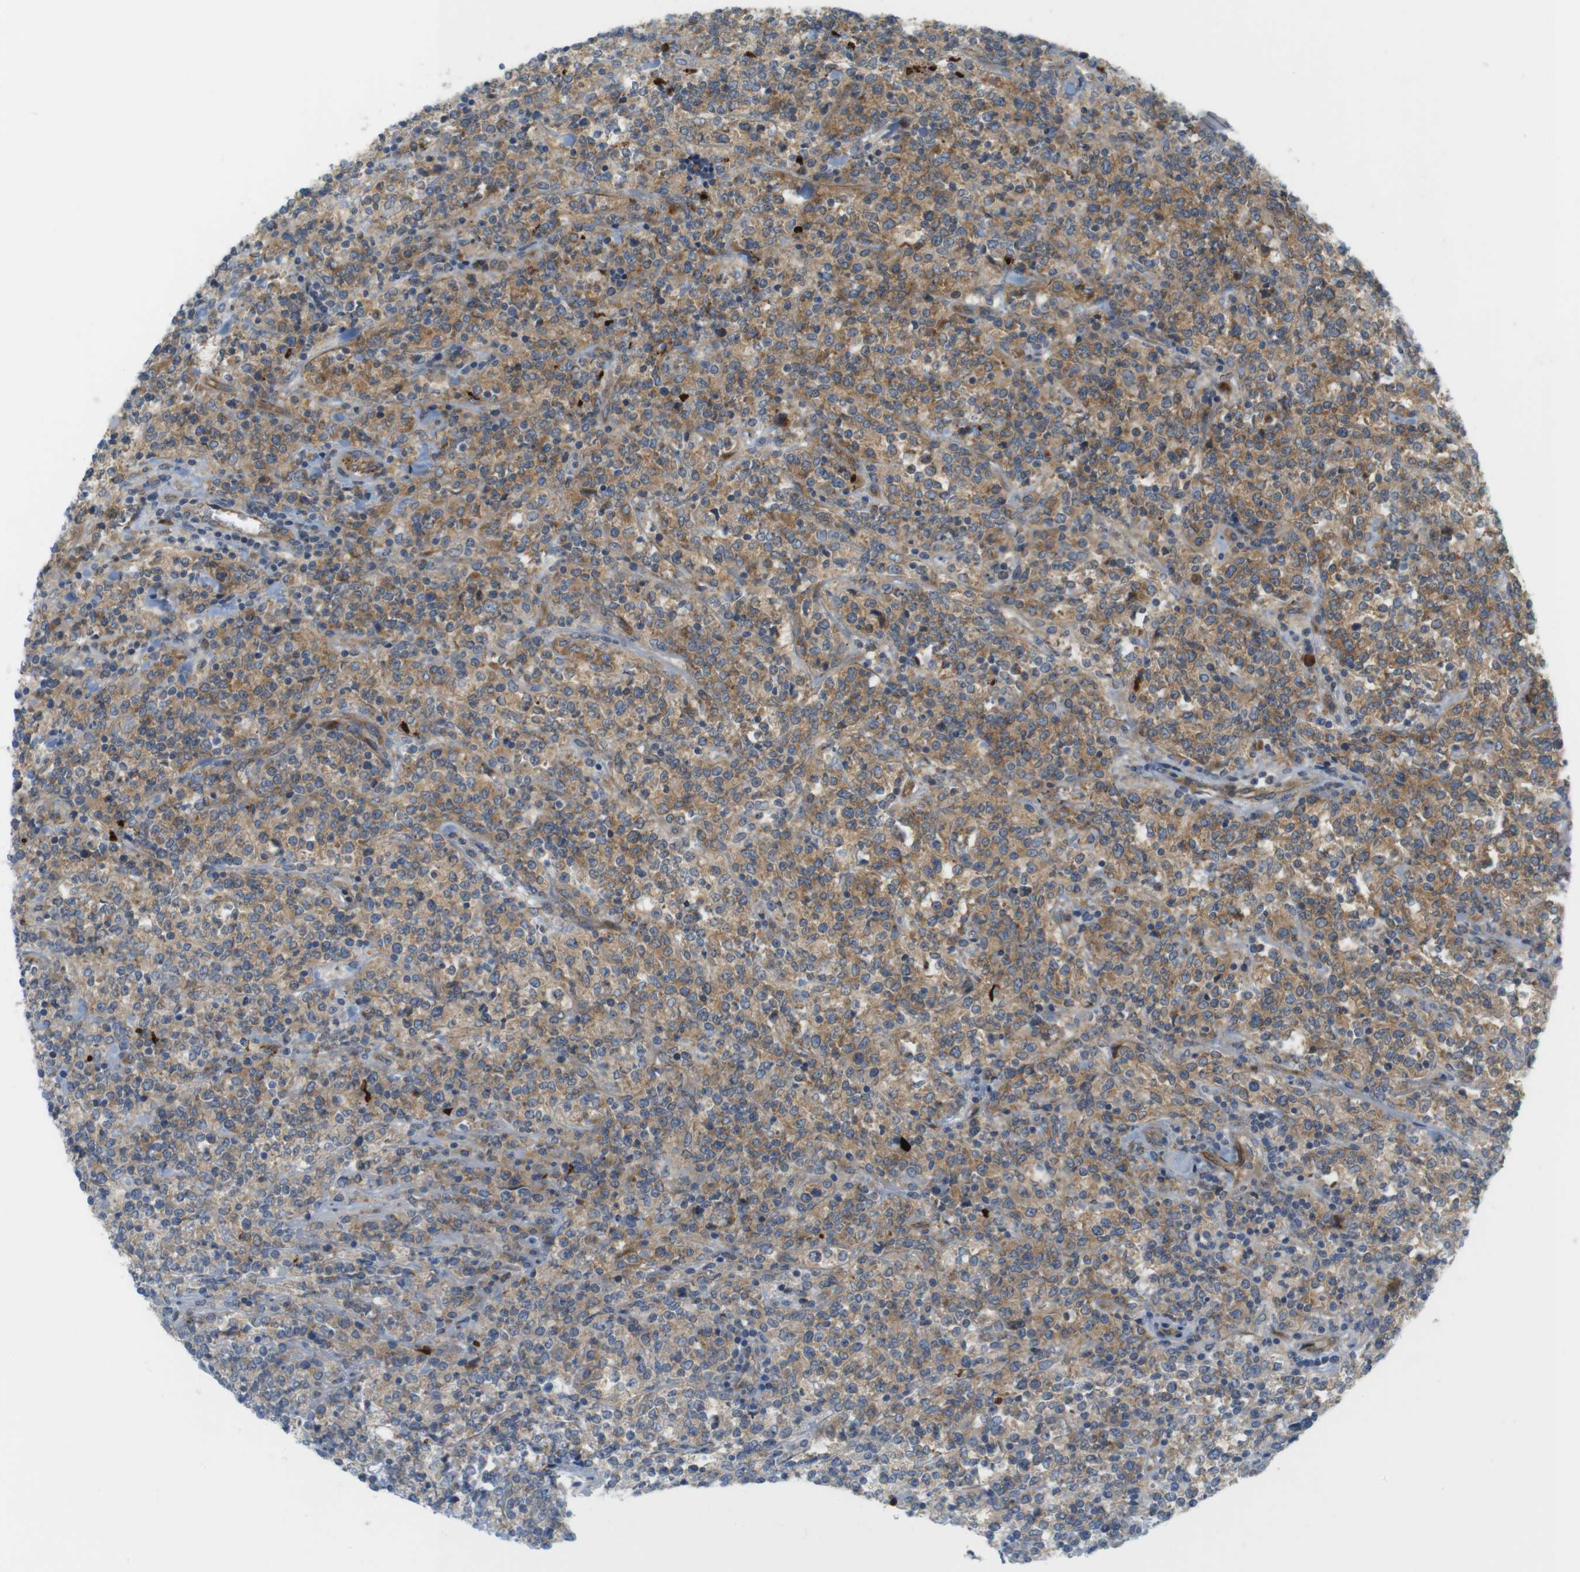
{"staining": {"intensity": "moderate", "quantity": ">75%", "location": "cytoplasmic/membranous"}, "tissue": "lymphoma", "cell_type": "Tumor cells", "image_type": "cancer", "snomed": [{"axis": "morphology", "description": "Malignant lymphoma, non-Hodgkin's type, High grade"}, {"axis": "topography", "description": "Soft tissue"}], "caption": "A high-resolution image shows immunohistochemistry staining of lymphoma, which shows moderate cytoplasmic/membranous positivity in approximately >75% of tumor cells.", "gene": "GJC3", "patient": {"sex": "male", "age": 18}}